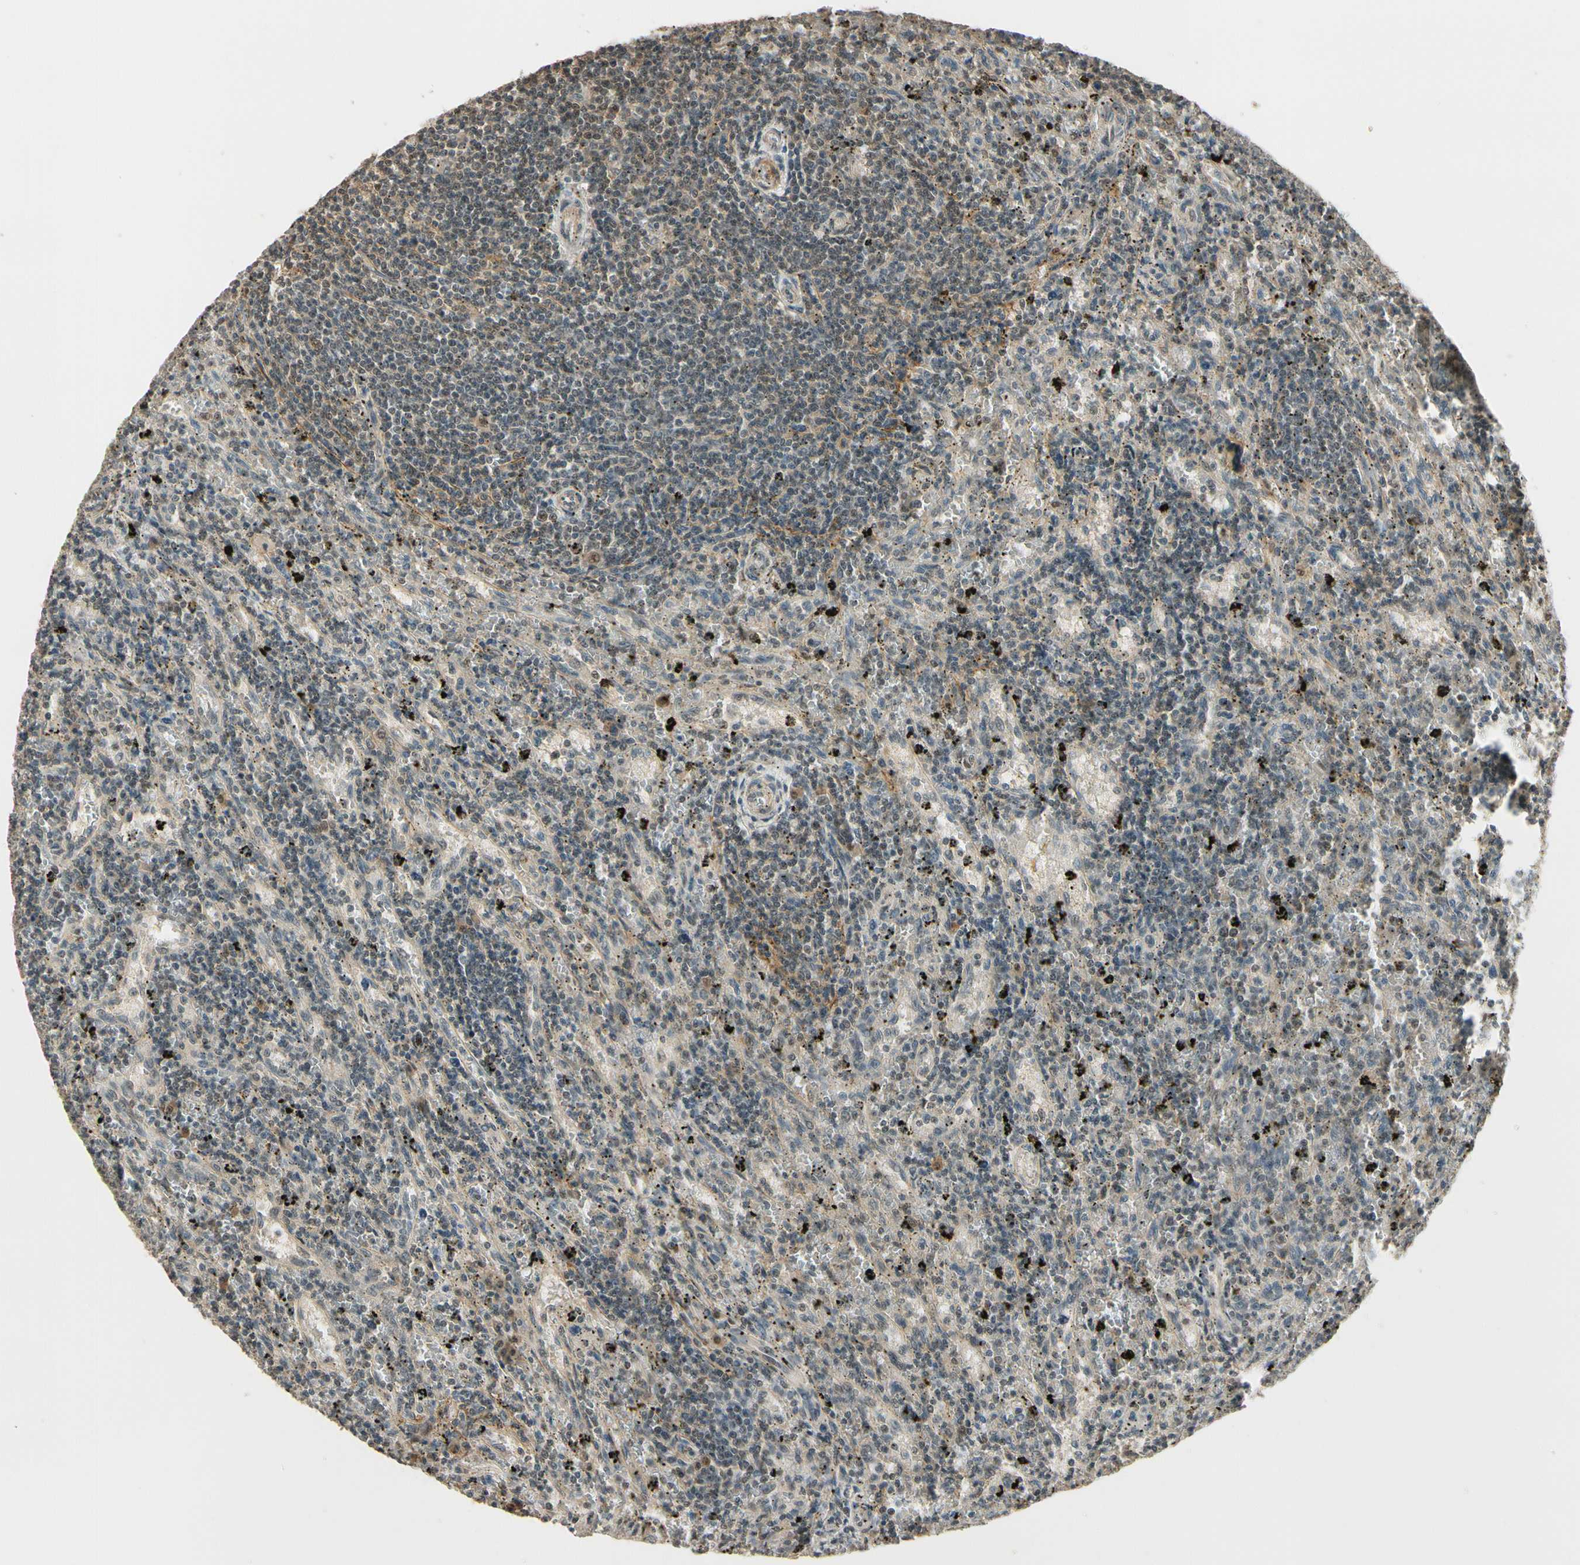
{"staining": {"intensity": "negative", "quantity": "none", "location": "none"}, "tissue": "lymphoma", "cell_type": "Tumor cells", "image_type": "cancer", "snomed": [{"axis": "morphology", "description": "Malignant lymphoma, non-Hodgkin's type, Low grade"}, {"axis": "topography", "description": "Spleen"}], "caption": "Immunohistochemistry of malignant lymphoma, non-Hodgkin's type (low-grade) exhibits no positivity in tumor cells.", "gene": "MCPH1", "patient": {"sex": "male", "age": 76}}